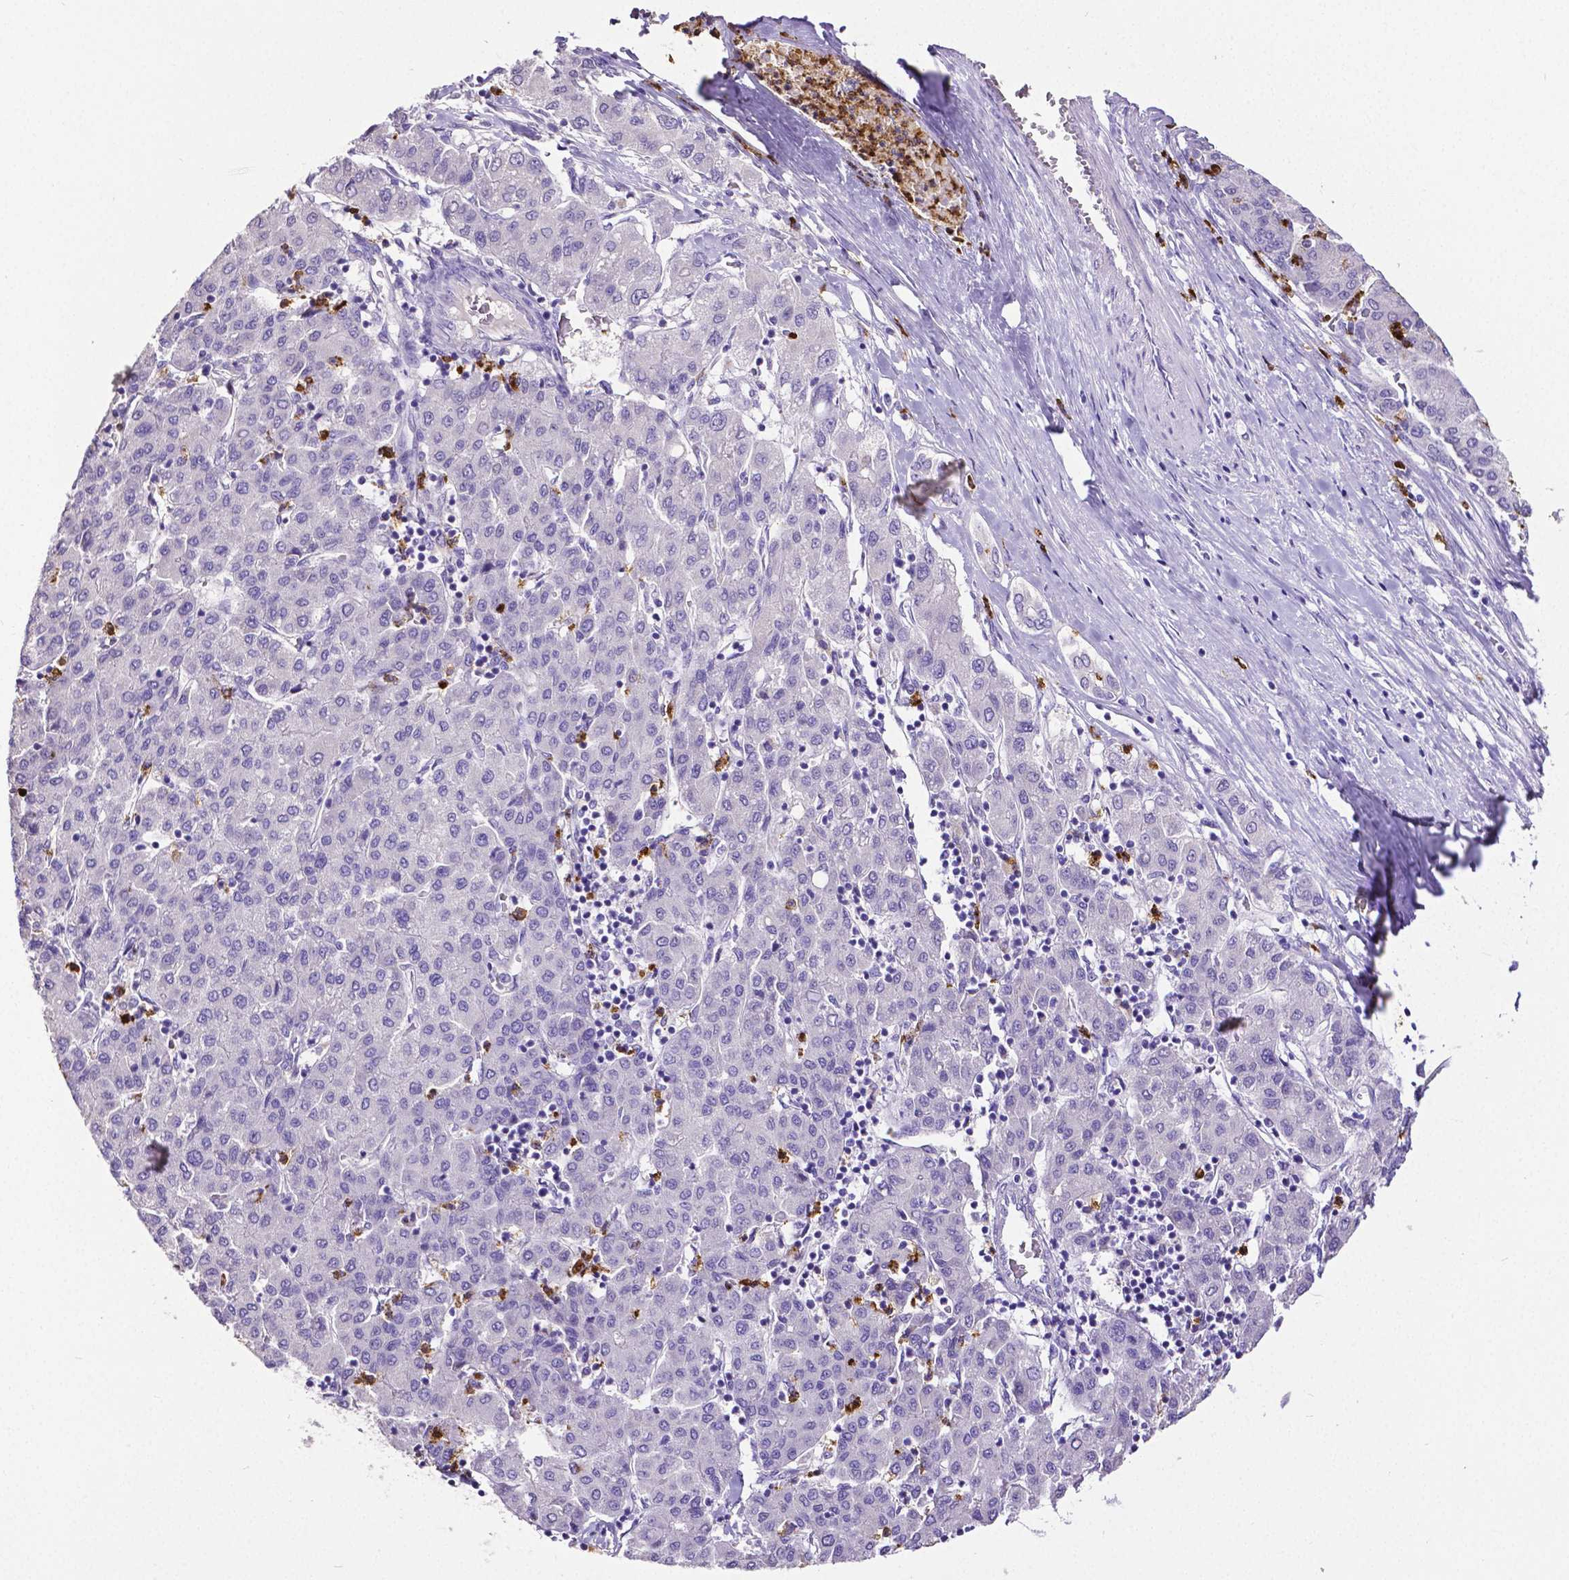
{"staining": {"intensity": "negative", "quantity": "none", "location": "none"}, "tissue": "liver cancer", "cell_type": "Tumor cells", "image_type": "cancer", "snomed": [{"axis": "morphology", "description": "Carcinoma, Hepatocellular, NOS"}, {"axis": "topography", "description": "Liver"}], "caption": "Immunohistochemistry (IHC) micrograph of liver cancer (hepatocellular carcinoma) stained for a protein (brown), which demonstrates no positivity in tumor cells.", "gene": "MMP9", "patient": {"sex": "male", "age": 65}}